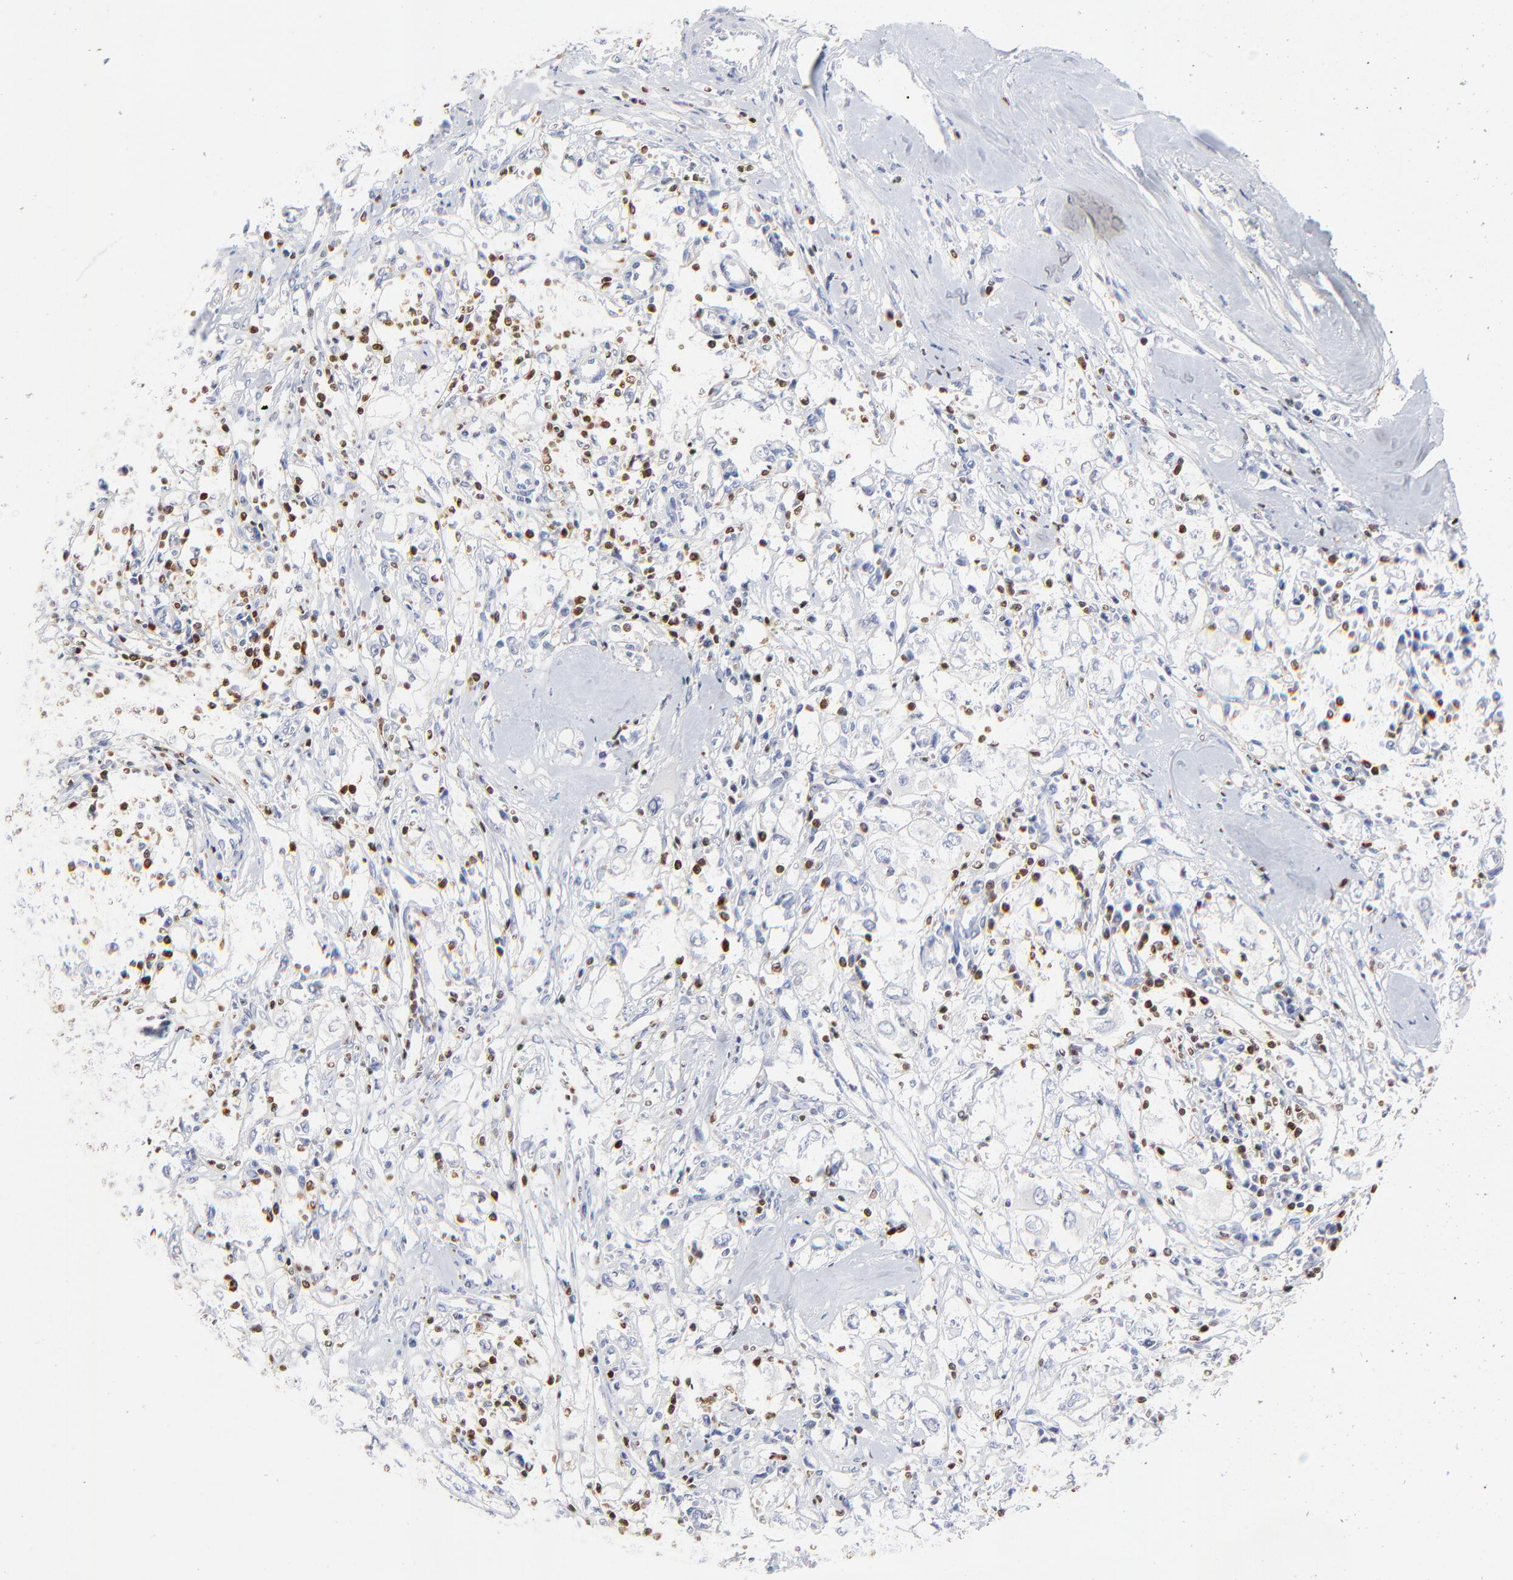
{"staining": {"intensity": "negative", "quantity": "none", "location": "none"}, "tissue": "renal cancer", "cell_type": "Tumor cells", "image_type": "cancer", "snomed": [{"axis": "morphology", "description": "Adenocarcinoma, NOS"}, {"axis": "topography", "description": "Kidney"}], "caption": "High magnification brightfield microscopy of adenocarcinoma (renal) stained with DAB (3,3'-diaminobenzidine) (brown) and counterstained with hematoxylin (blue): tumor cells show no significant expression. (DAB (3,3'-diaminobenzidine) immunohistochemistry visualized using brightfield microscopy, high magnification).", "gene": "ZAP70", "patient": {"sex": "male", "age": 82}}